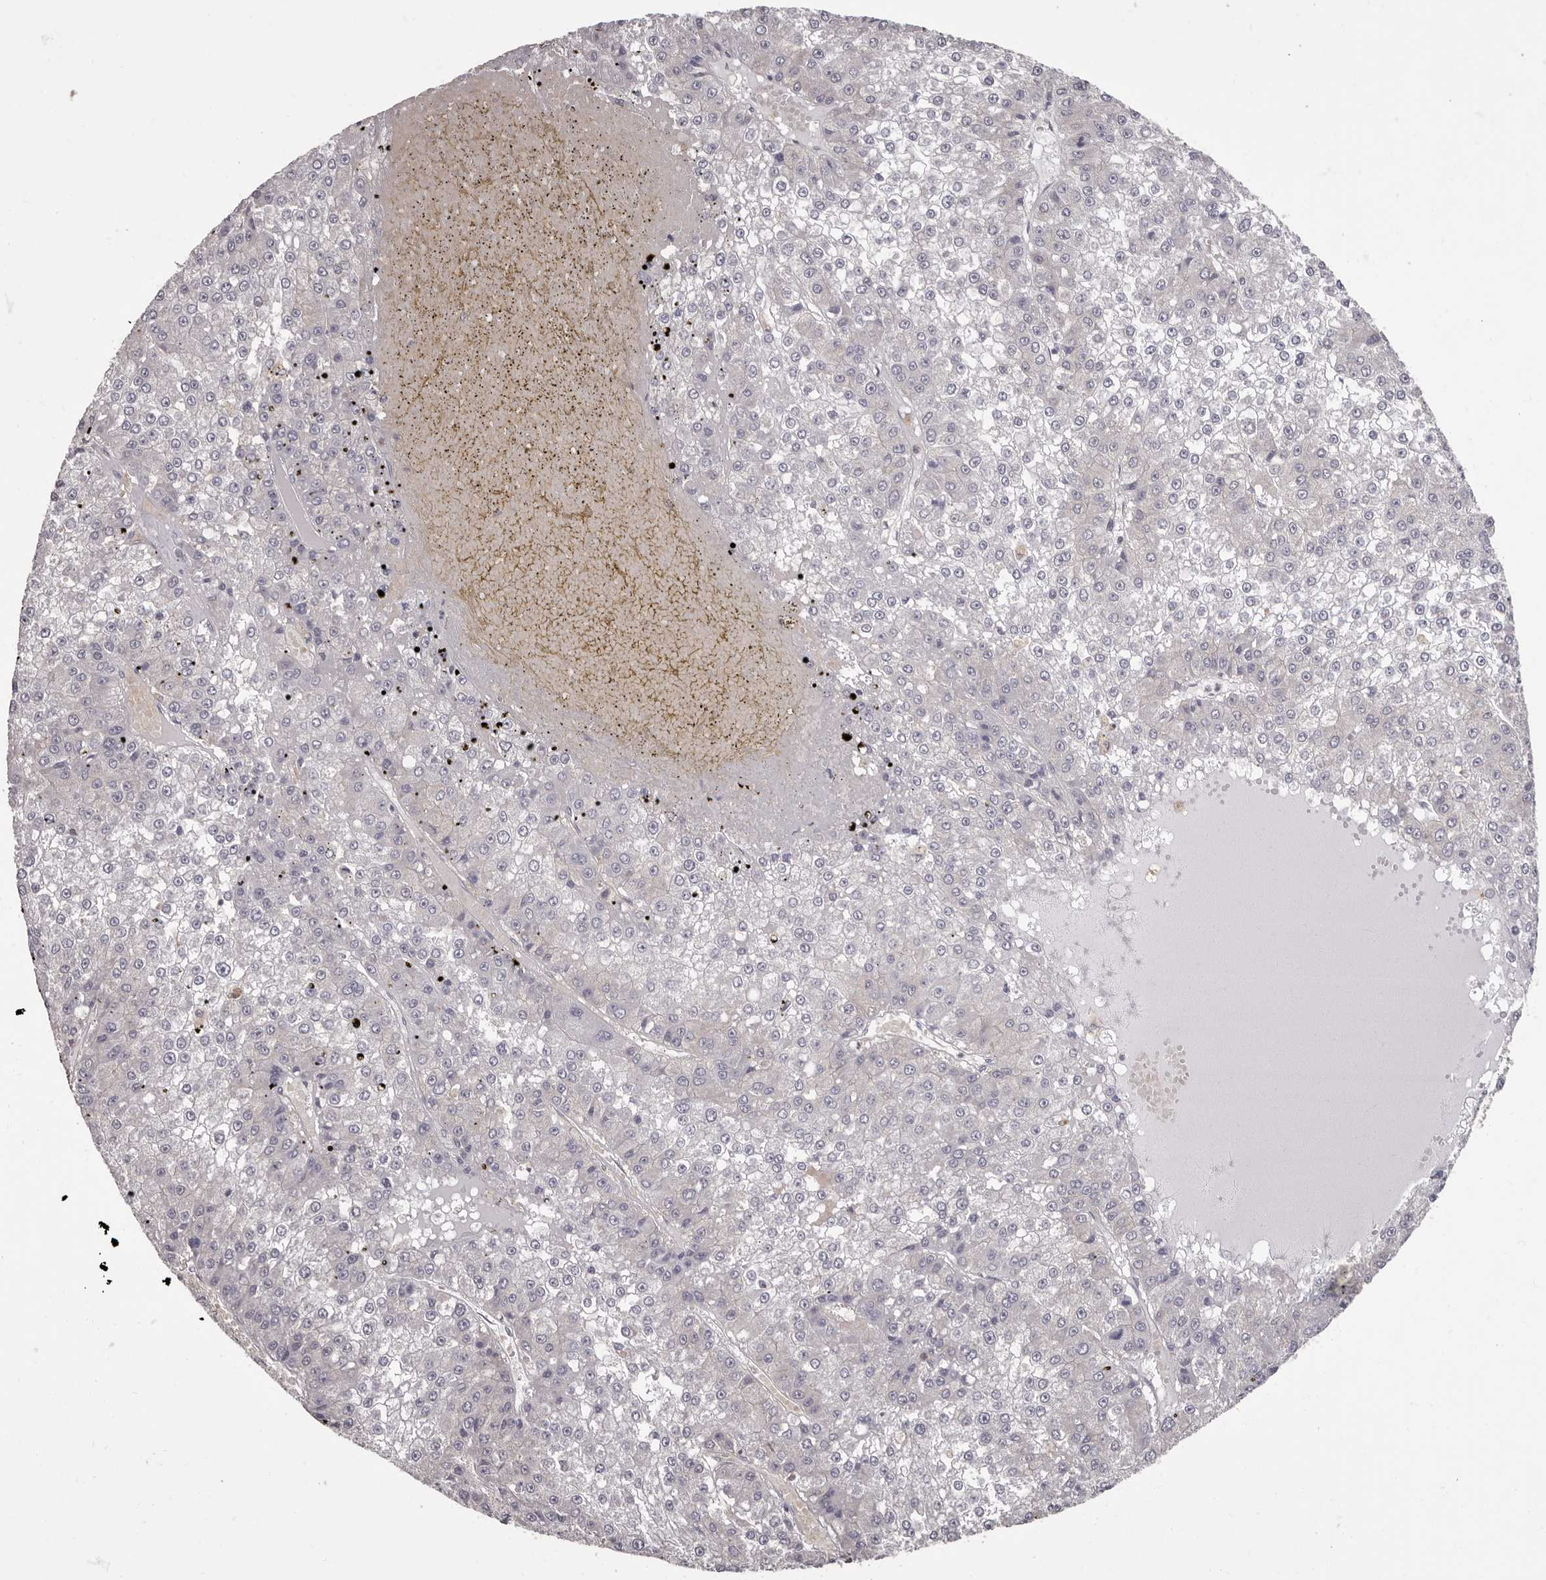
{"staining": {"intensity": "negative", "quantity": "none", "location": "none"}, "tissue": "liver cancer", "cell_type": "Tumor cells", "image_type": "cancer", "snomed": [{"axis": "morphology", "description": "Carcinoma, Hepatocellular, NOS"}, {"axis": "topography", "description": "Liver"}], "caption": "Hepatocellular carcinoma (liver) stained for a protein using IHC shows no expression tumor cells.", "gene": "APEH", "patient": {"sex": "female", "age": 73}}